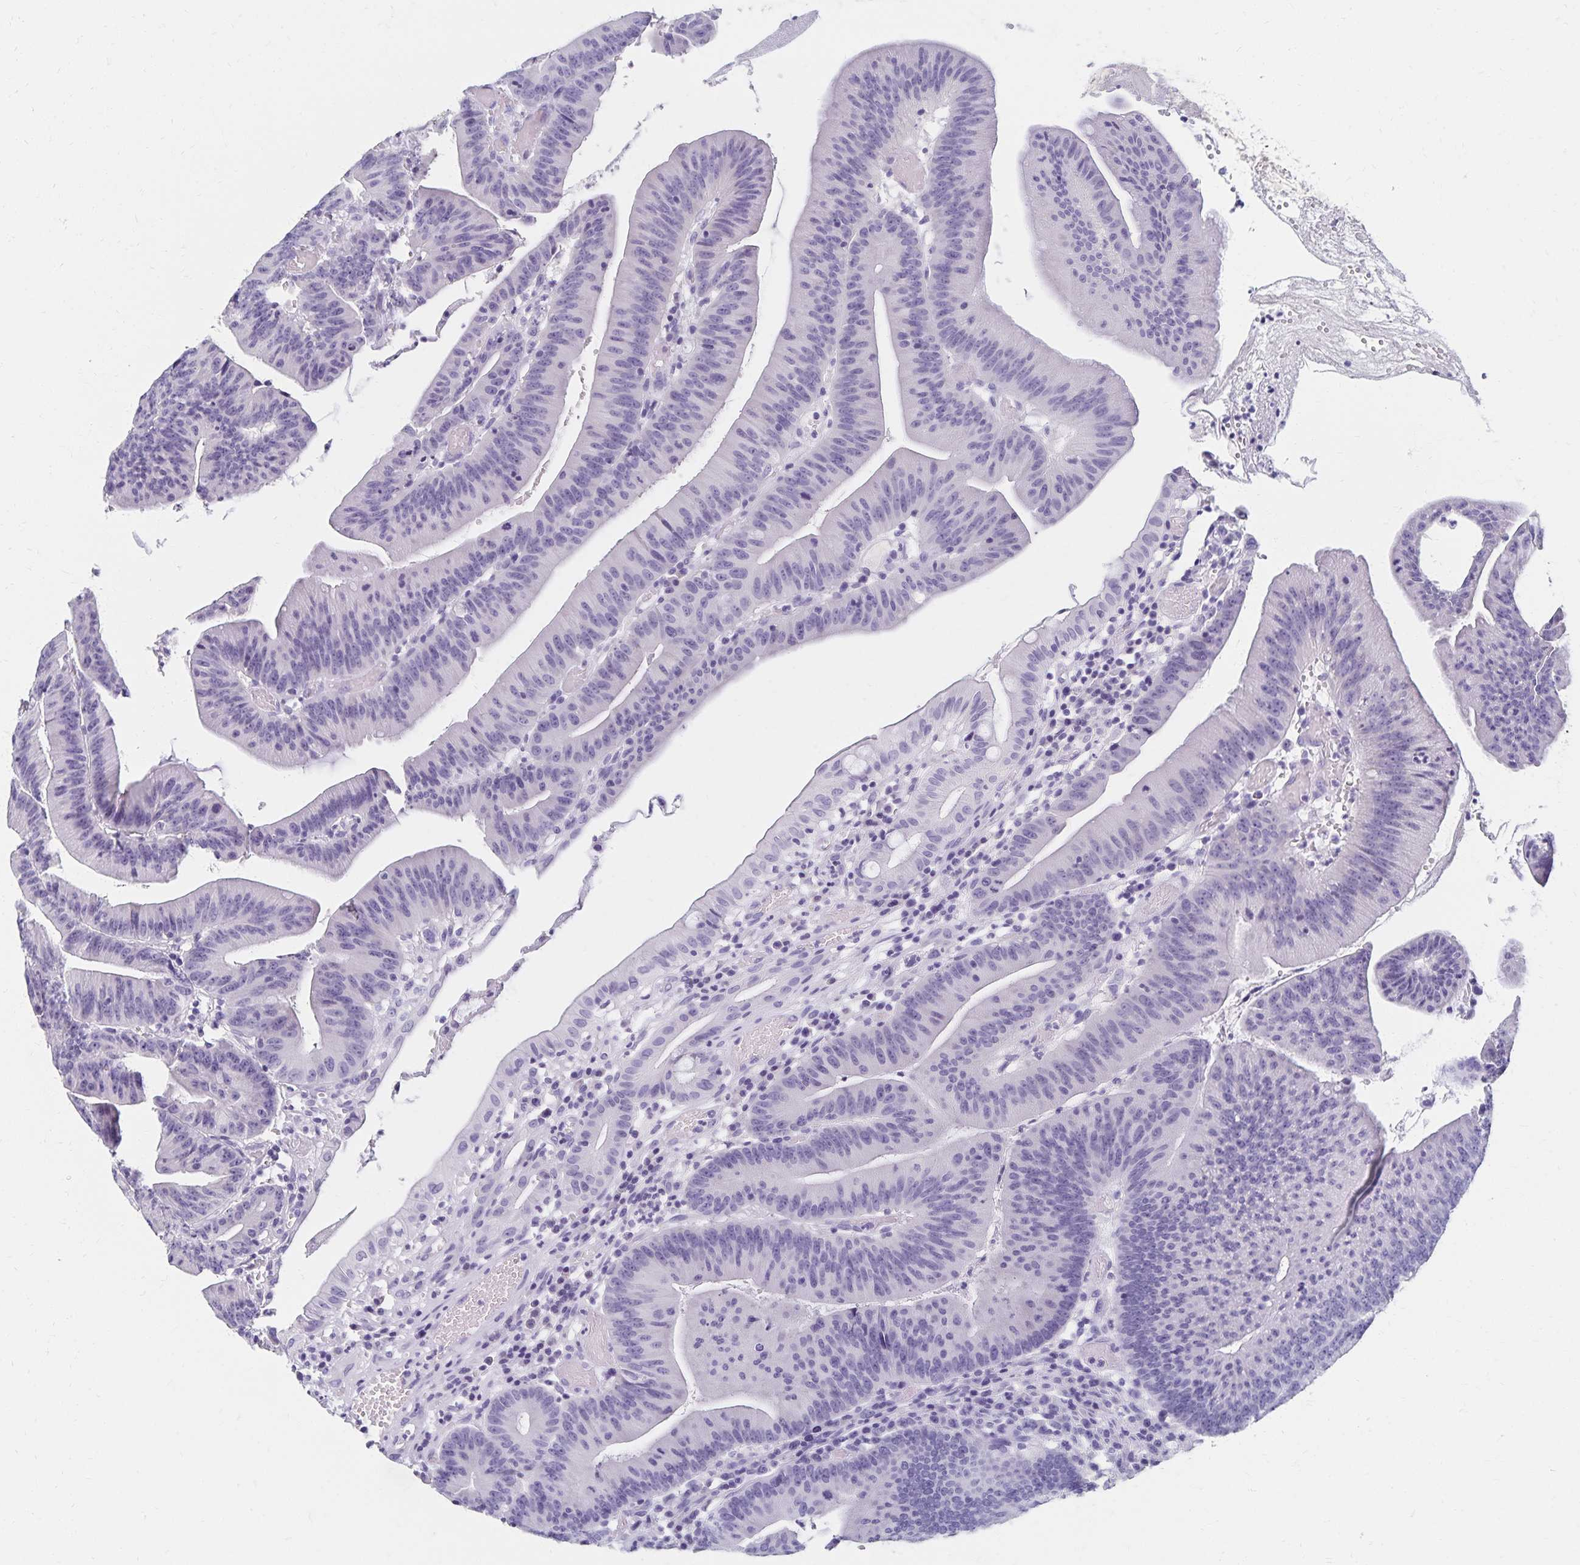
{"staining": {"intensity": "negative", "quantity": "none", "location": "none"}, "tissue": "colorectal cancer", "cell_type": "Tumor cells", "image_type": "cancer", "snomed": [{"axis": "morphology", "description": "Adenocarcinoma, NOS"}, {"axis": "topography", "description": "Colon"}], "caption": "Immunohistochemical staining of adenocarcinoma (colorectal) shows no significant expression in tumor cells.", "gene": "C2orf50", "patient": {"sex": "female", "age": 78}}